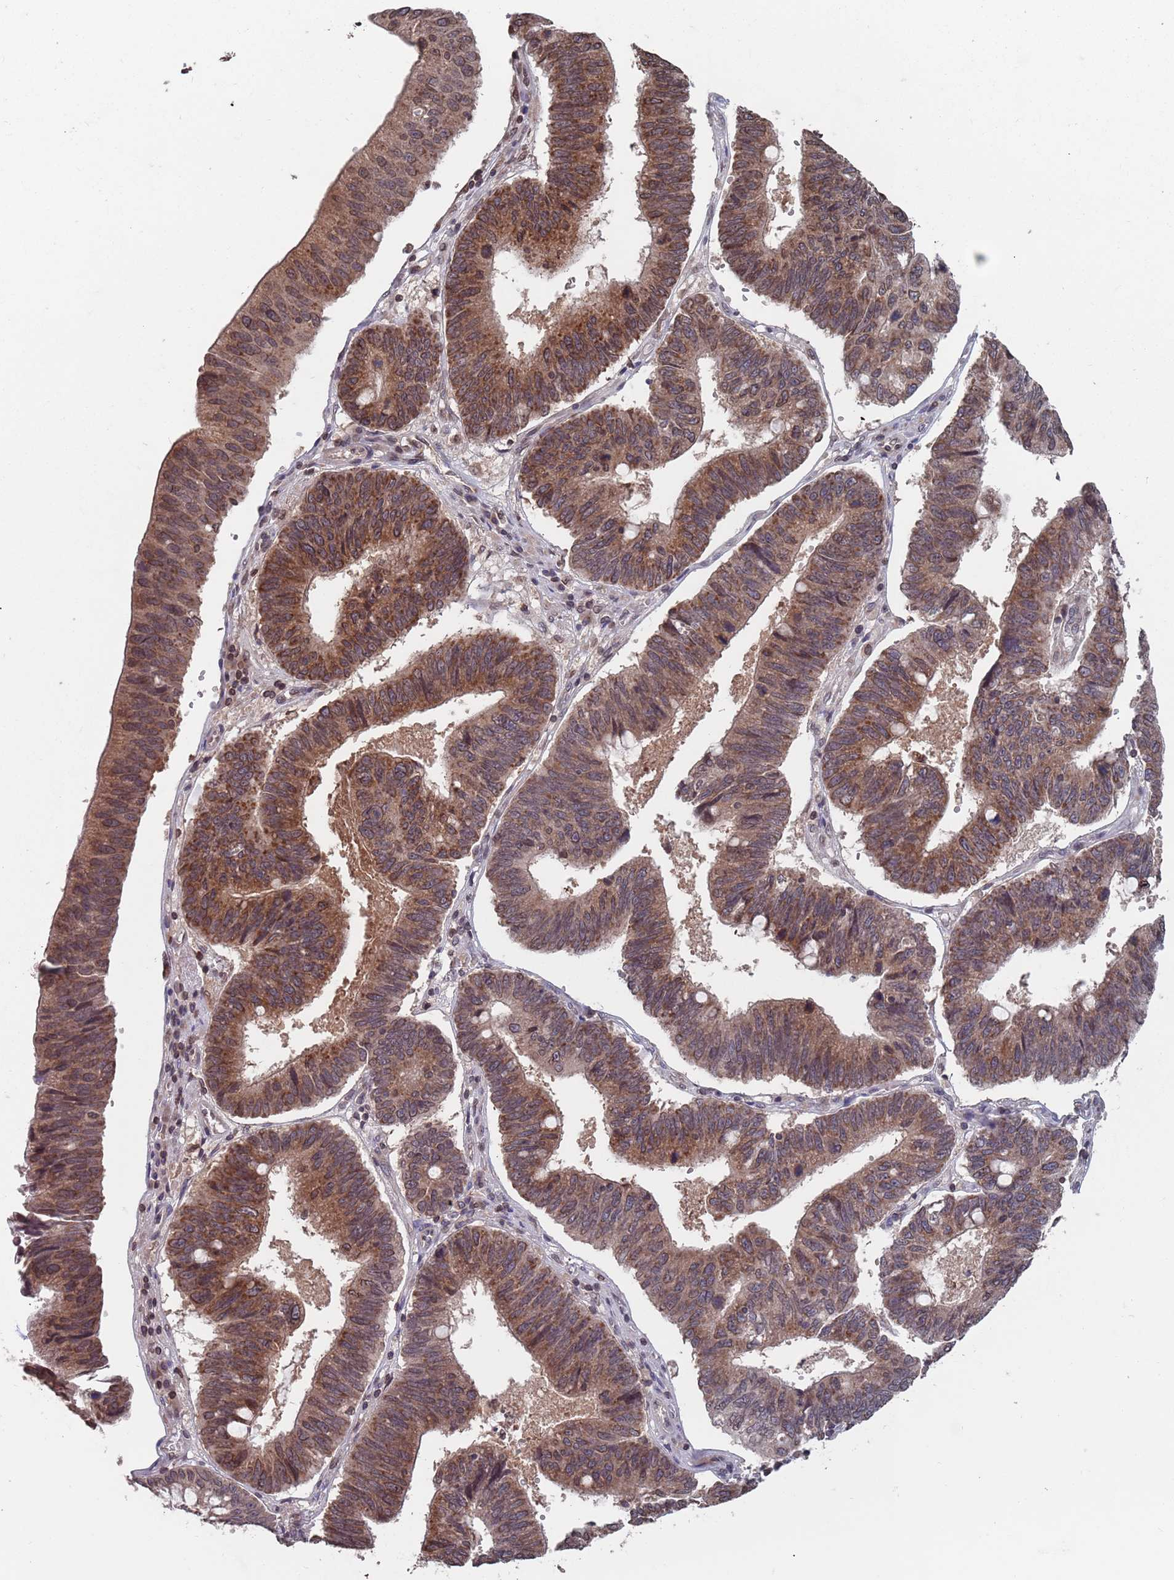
{"staining": {"intensity": "moderate", "quantity": ">75%", "location": "cytoplasmic/membranous,nuclear"}, "tissue": "stomach cancer", "cell_type": "Tumor cells", "image_type": "cancer", "snomed": [{"axis": "morphology", "description": "Adenocarcinoma, NOS"}, {"axis": "topography", "description": "Stomach"}], "caption": "A brown stain labels moderate cytoplasmic/membranous and nuclear expression of a protein in adenocarcinoma (stomach) tumor cells.", "gene": "SDHAF3", "patient": {"sex": "male", "age": 59}}